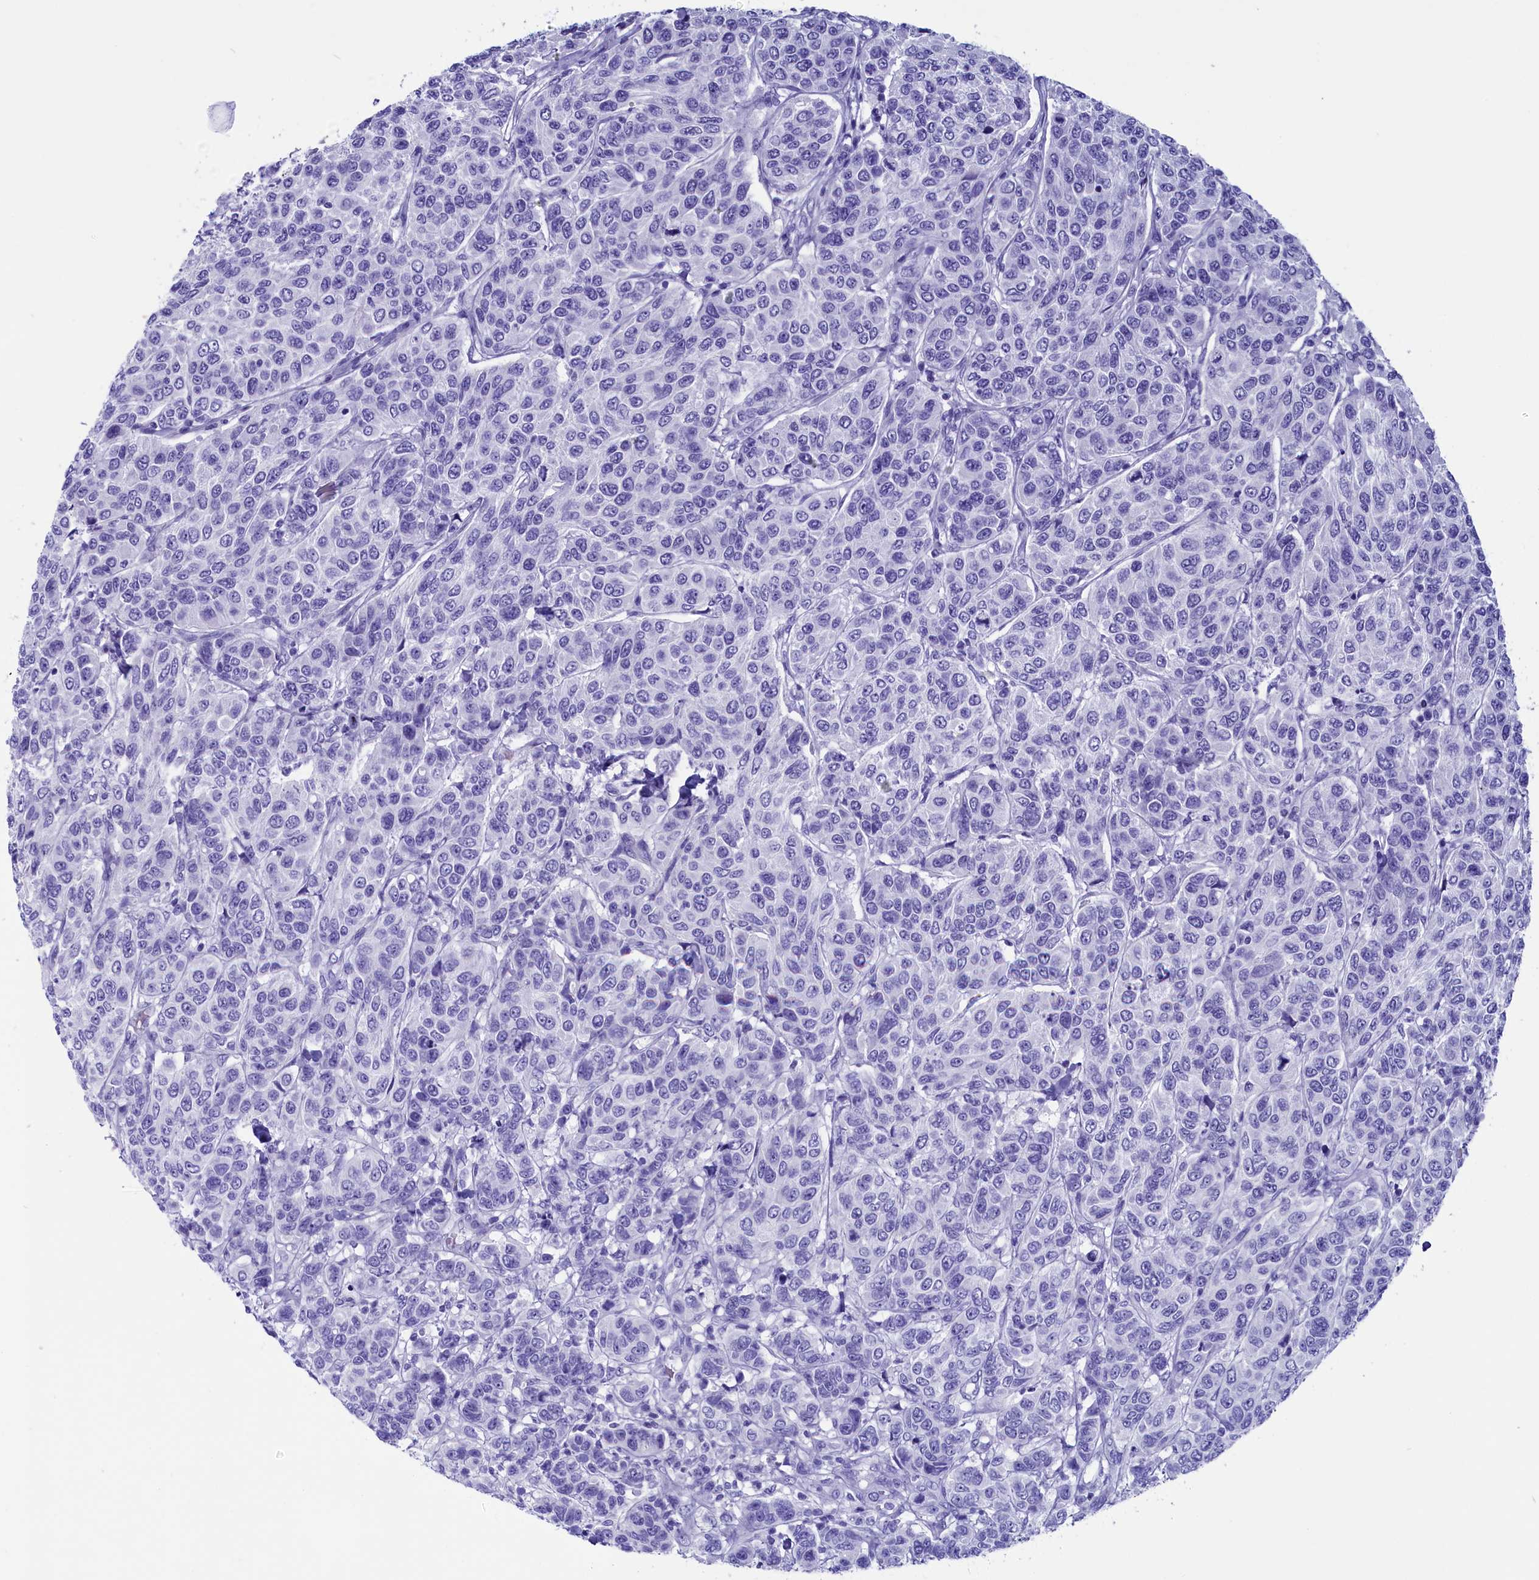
{"staining": {"intensity": "negative", "quantity": "none", "location": "none"}, "tissue": "breast cancer", "cell_type": "Tumor cells", "image_type": "cancer", "snomed": [{"axis": "morphology", "description": "Duct carcinoma"}, {"axis": "topography", "description": "Breast"}], "caption": "Photomicrograph shows no protein staining in tumor cells of breast cancer (infiltrating ductal carcinoma) tissue.", "gene": "ANKRD29", "patient": {"sex": "female", "age": 55}}